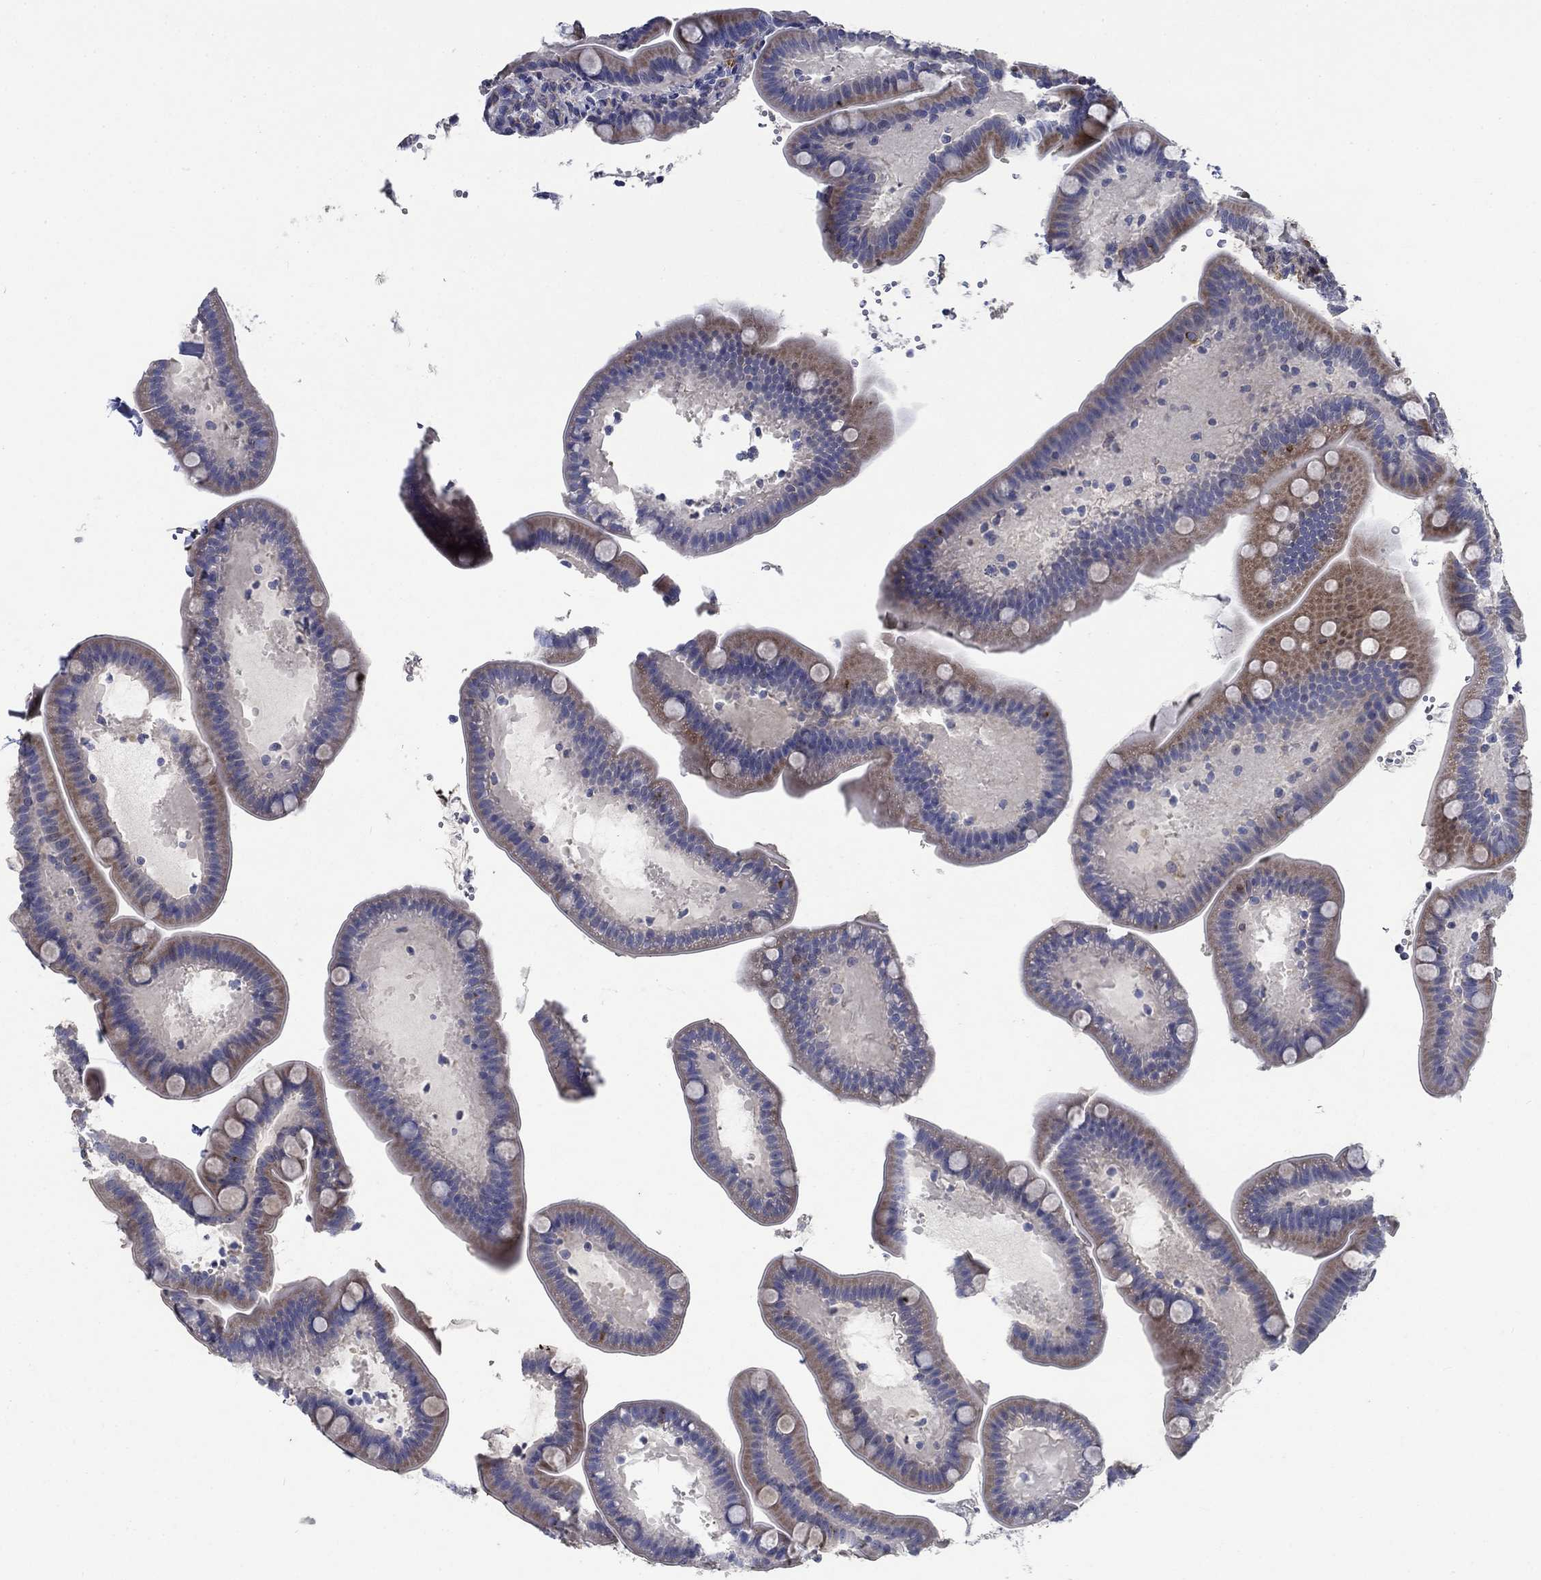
{"staining": {"intensity": "moderate", "quantity": ">75%", "location": "cytoplasmic/membranous"}, "tissue": "small intestine", "cell_type": "Glandular cells", "image_type": "normal", "snomed": [{"axis": "morphology", "description": "Normal tissue, NOS"}, {"axis": "topography", "description": "Small intestine"}], "caption": "Immunohistochemistry (IHC) (DAB (3,3'-diaminobenzidine)) staining of unremarkable human small intestine demonstrates moderate cytoplasmic/membranous protein staining in approximately >75% of glandular cells. (DAB (3,3'-diaminobenzidine) IHC with brightfield microscopy, high magnification).", "gene": "MMP24", "patient": {"sex": "male", "age": 66}}